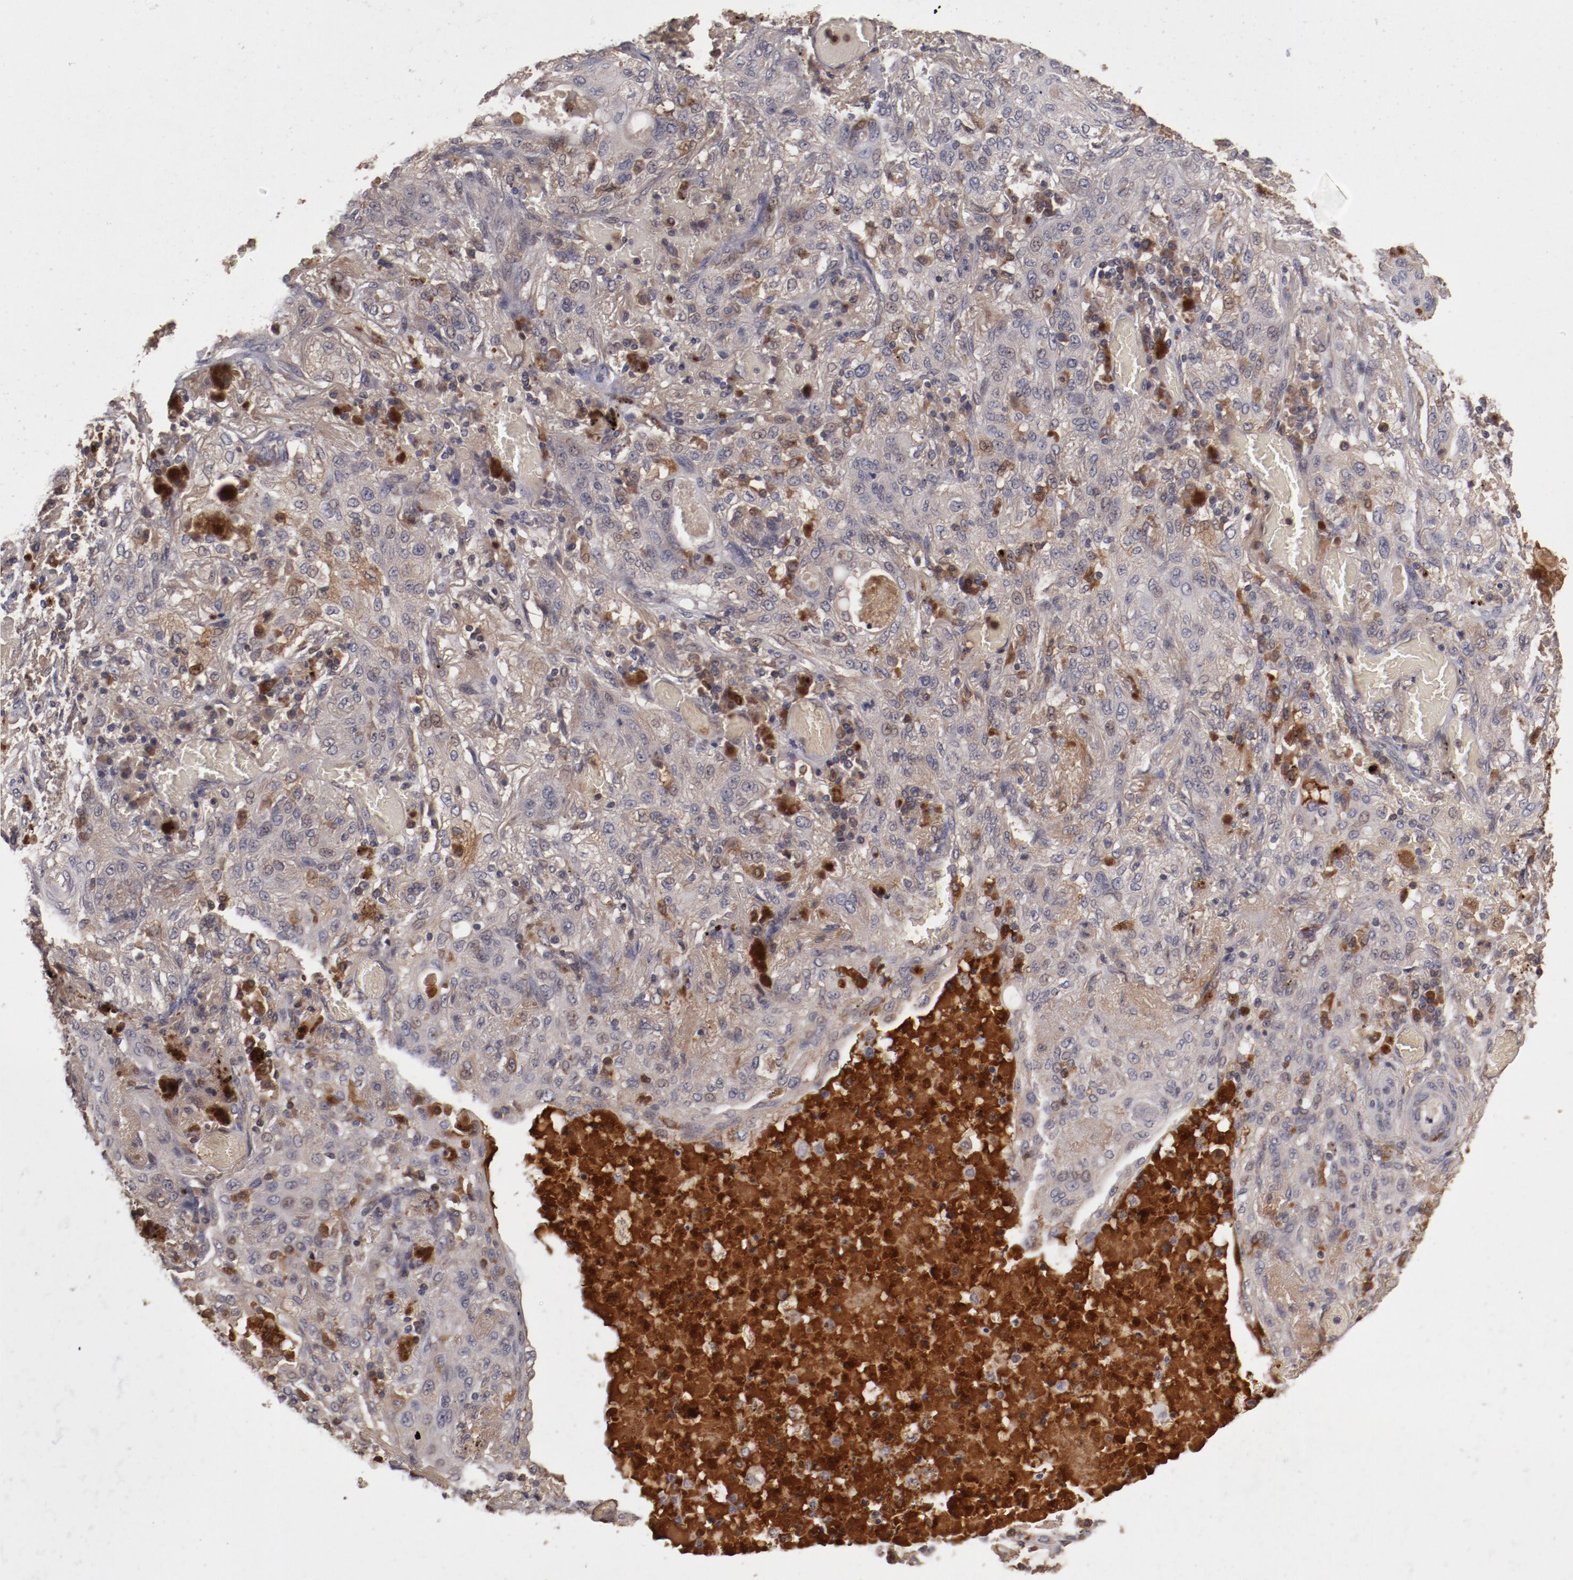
{"staining": {"intensity": "weak", "quantity": "25%-75%", "location": "cytoplasmic/membranous"}, "tissue": "lung cancer", "cell_type": "Tumor cells", "image_type": "cancer", "snomed": [{"axis": "morphology", "description": "Squamous cell carcinoma, NOS"}, {"axis": "topography", "description": "Lung"}], "caption": "Protein staining of squamous cell carcinoma (lung) tissue shows weak cytoplasmic/membranous positivity in about 25%-75% of tumor cells. (IHC, brightfield microscopy, high magnification).", "gene": "CP", "patient": {"sex": "female", "age": 47}}